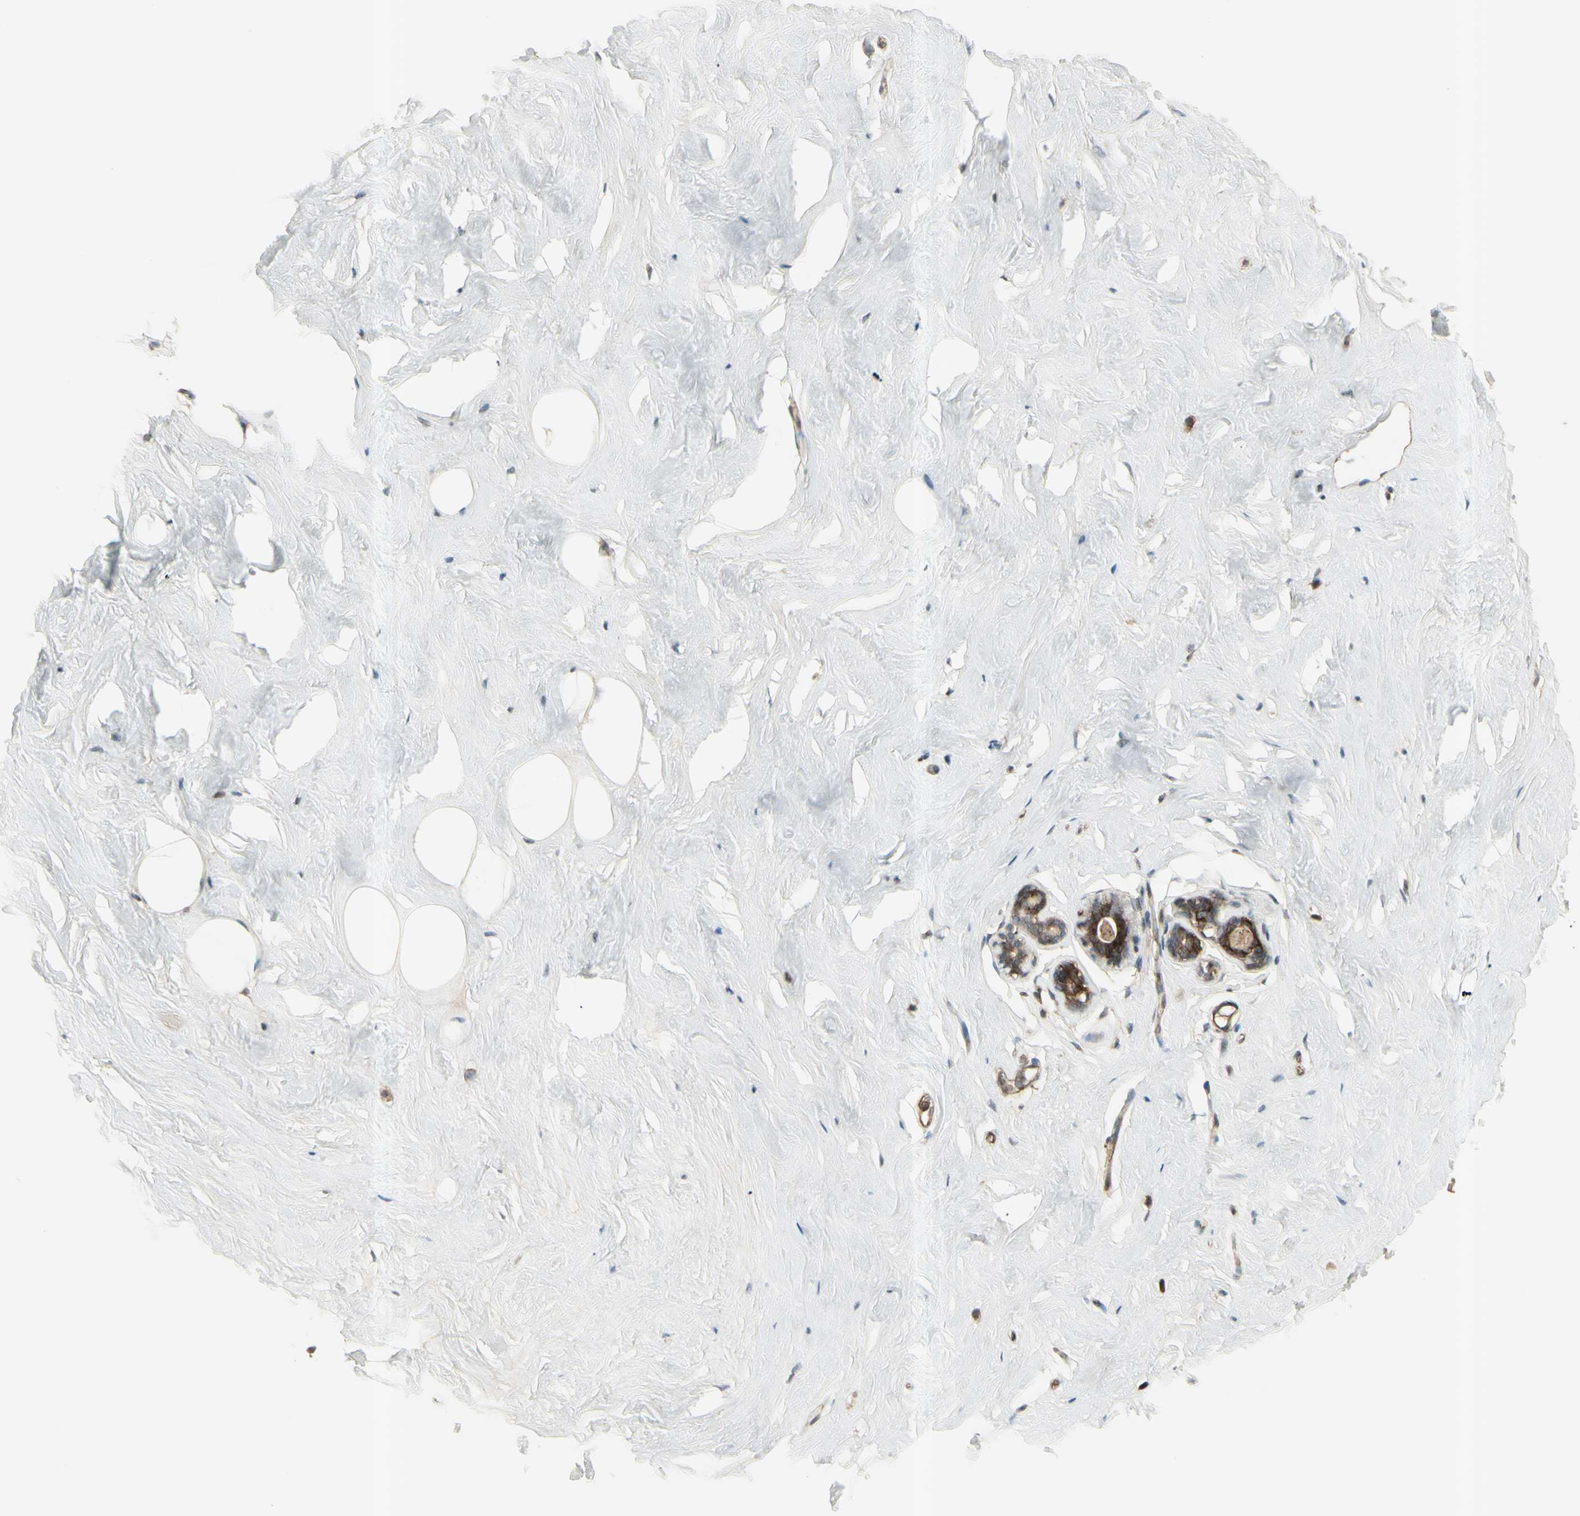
{"staining": {"intensity": "negative", "quantity": "none", "location": "none"}, "tissue": "breast", "cell_type": "Adipocytes", "image_type": "normal", "snomed": [{"axis": "morphology", "description": "Normal tissue, NOS"}, {"axis": "topography", "description": "Breast"}], "caption": "The immunohistochemistry micrograph has no significant expression in adipocytes of breast.", "gene": "FXYD5", "patient": {"sex": "female", "age": 75}}